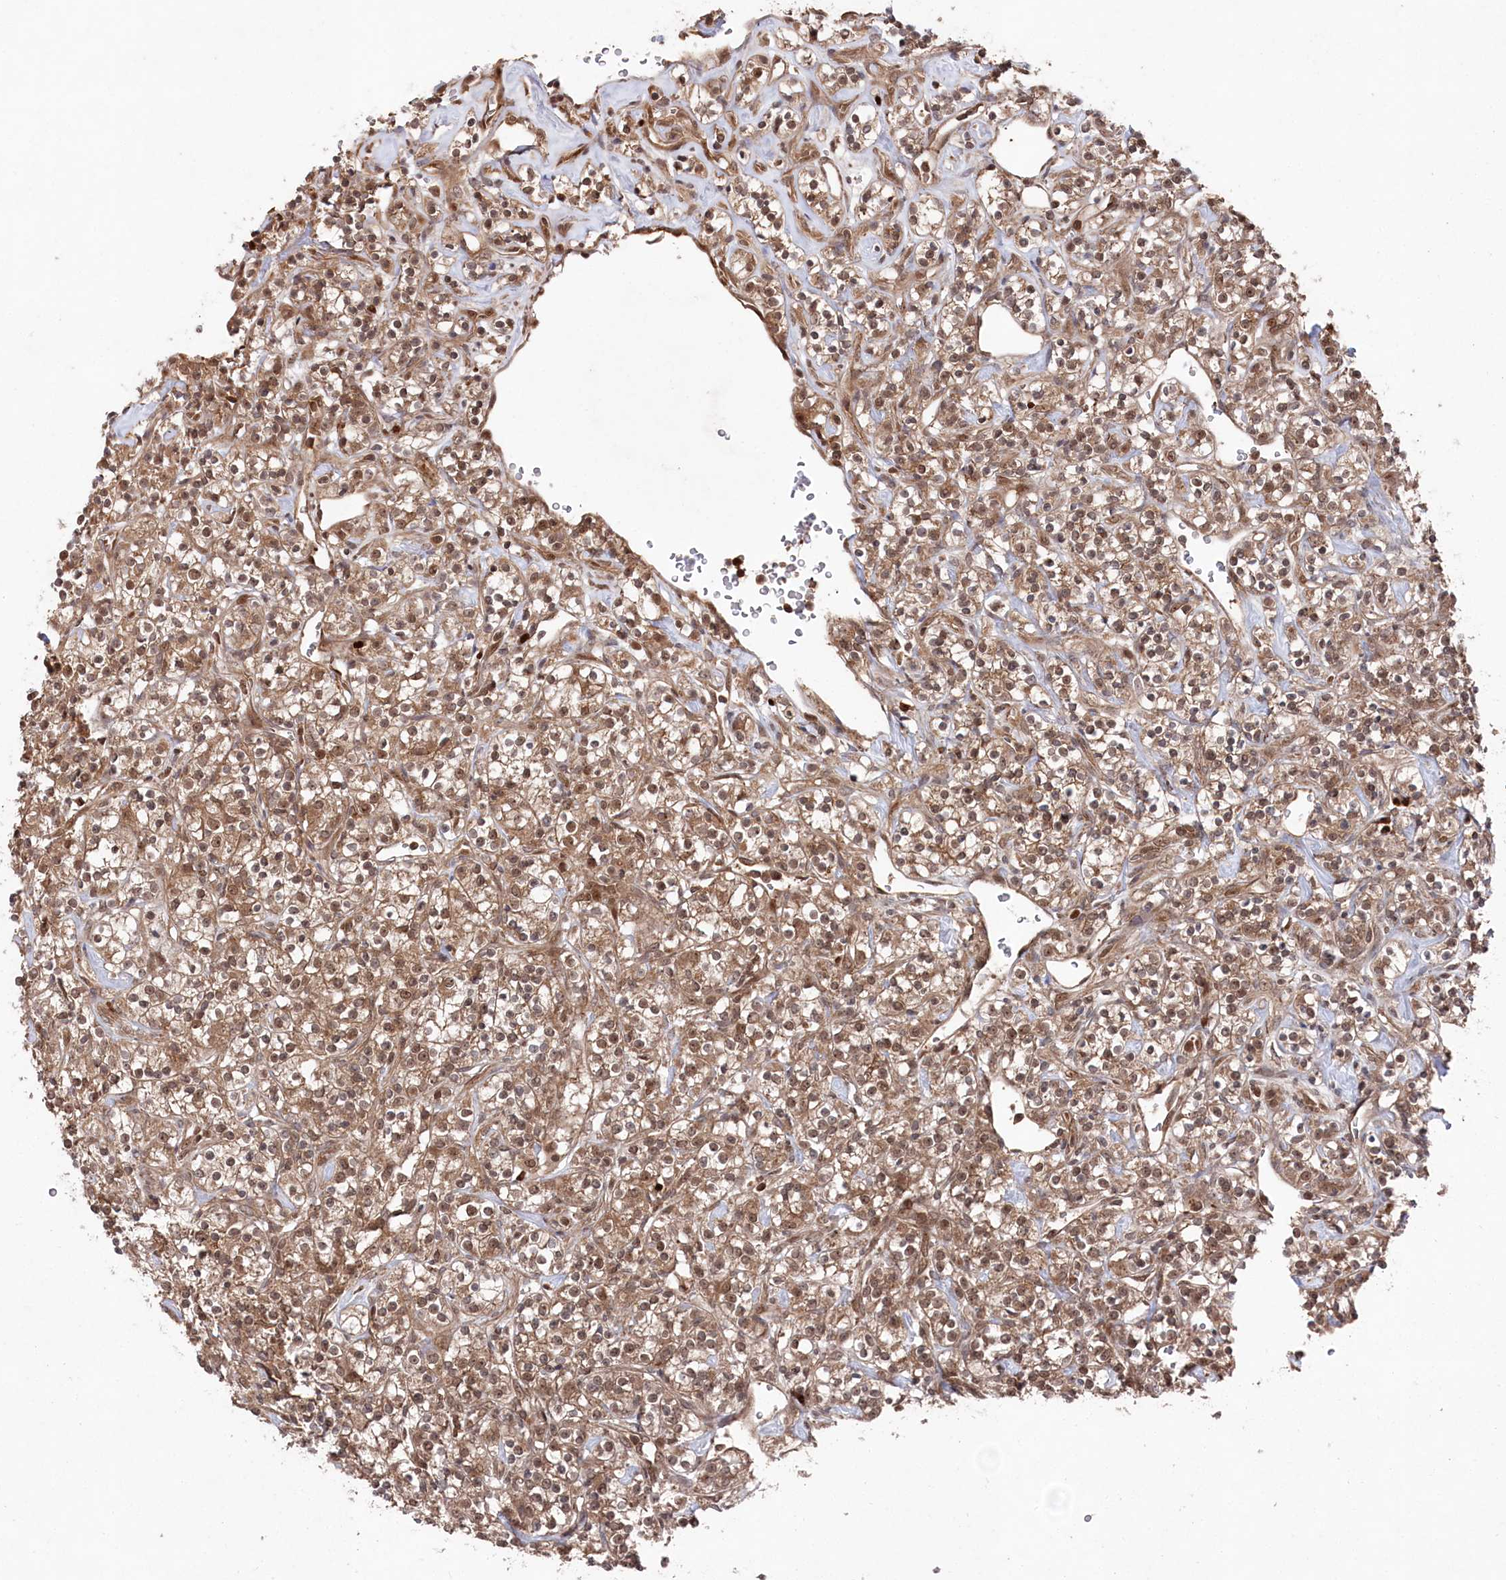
{"staining": {"intensity": "moderate", "quantity": ">75%", "location": "cytoplasmic/membranous,nuclear"}, "tissue": "renal cancer", "cell_type": "Tumor cells", "image_type": "cancer", "snomed": [{"axis": "morphology", "description": "Adenocarcinoma, NOS"}, {"axis": "topography", "description": "Kidney"}], "caption": "Immunohistochemistry (IHC) histopathology image of renal cancer (adenocarcinoma) stained for a protein (brown), which demonstrates medium levels of moderate cytoplasmic/membranous and nuclear expression in about >75% of tumor cells.", "gene": "BORCS7", "patient": {"sex": "male", "age": 77}}